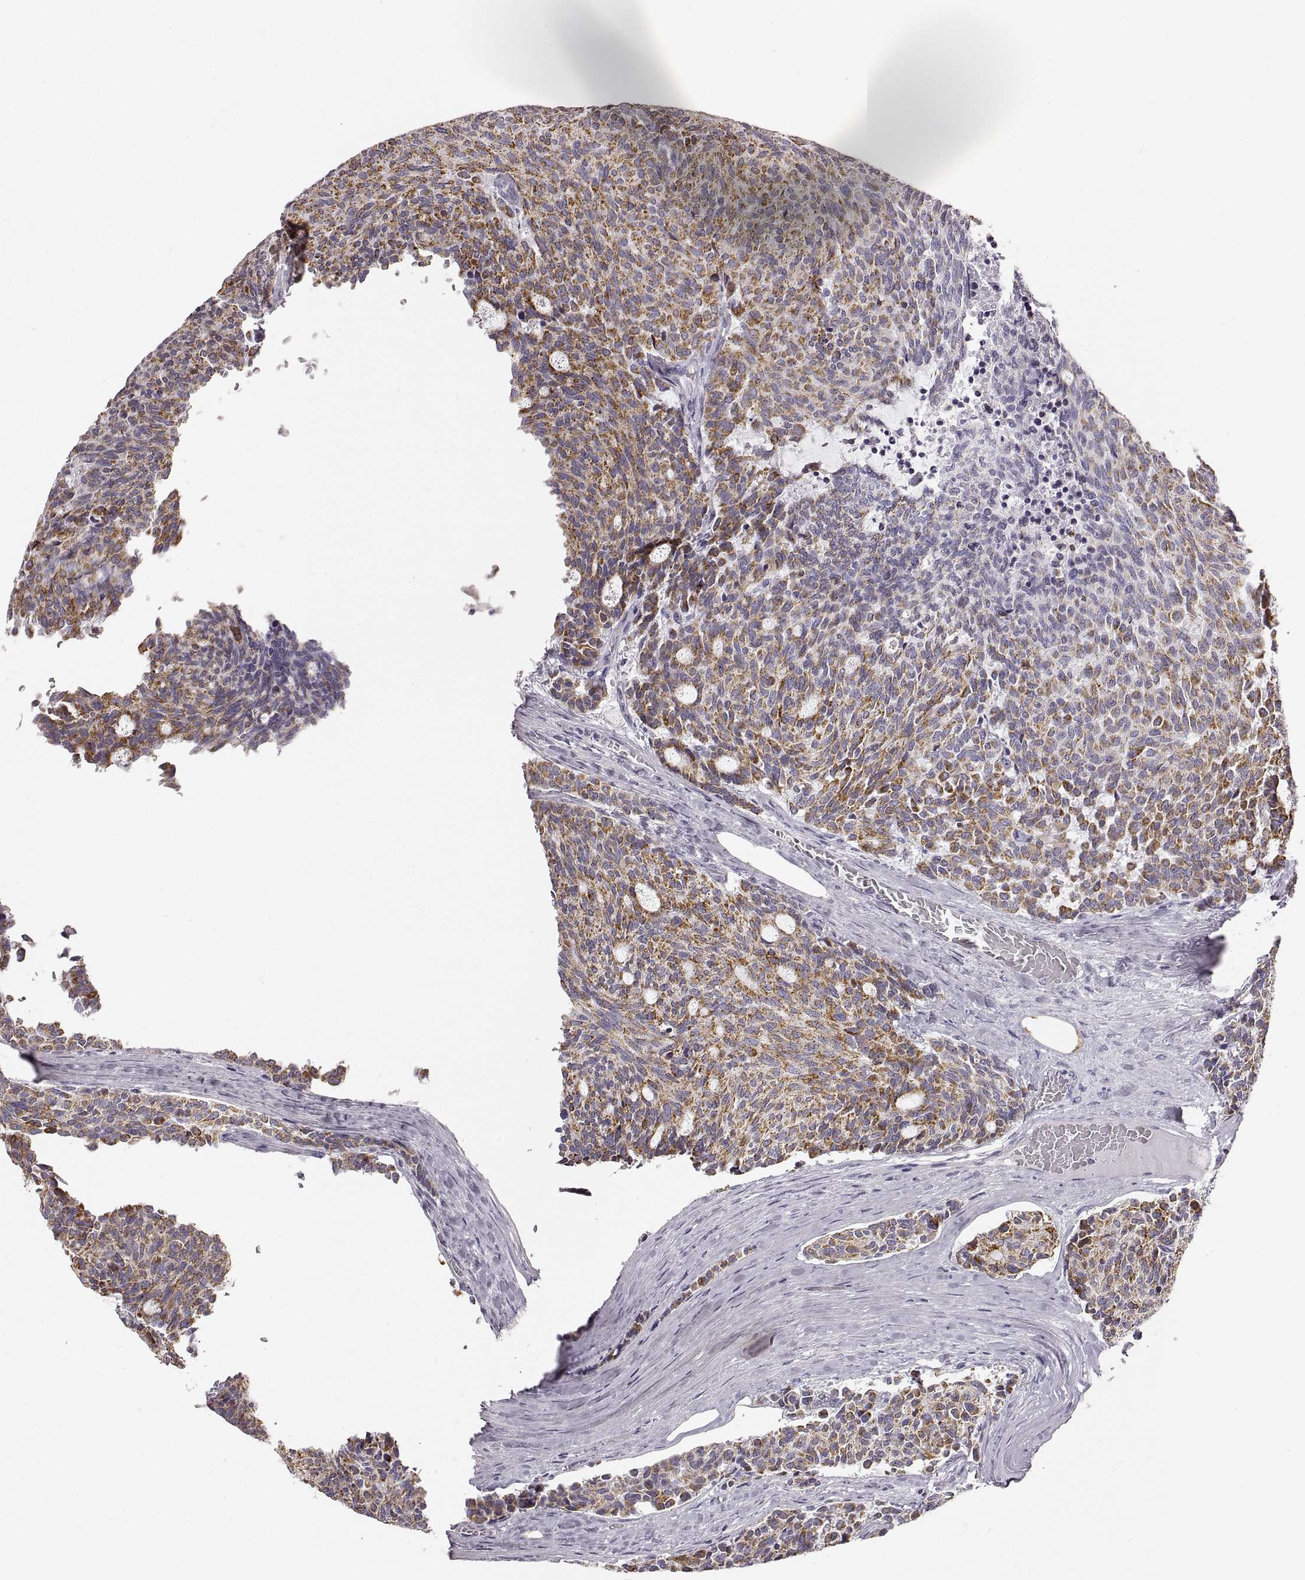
{"staining": {"intensity": "moderate", "quantity": ">75%", "location": "cytoplasmic/membranous"}, "tissue": "carcinoid", "cell_type": "Tumor cells", "image_type": "cancer", "snomed": [{"axis": "morphology", "description": "Carcinoid, malignant, NOS"}, {"axis": "topography", "description": "Pancreas"}], "caption": "Tumor cells show moderate cytoplasmic/membranous expression in about >75% of cells in carcinoid (malignant). (Stains: DAB (3,3'-diaminobenzidine) in brown, nuclei in blue, Microscopy: brightfield microscopy at high magnification).", "gene": "RDH13", "patient": {"sex": "female", "age": 54}}